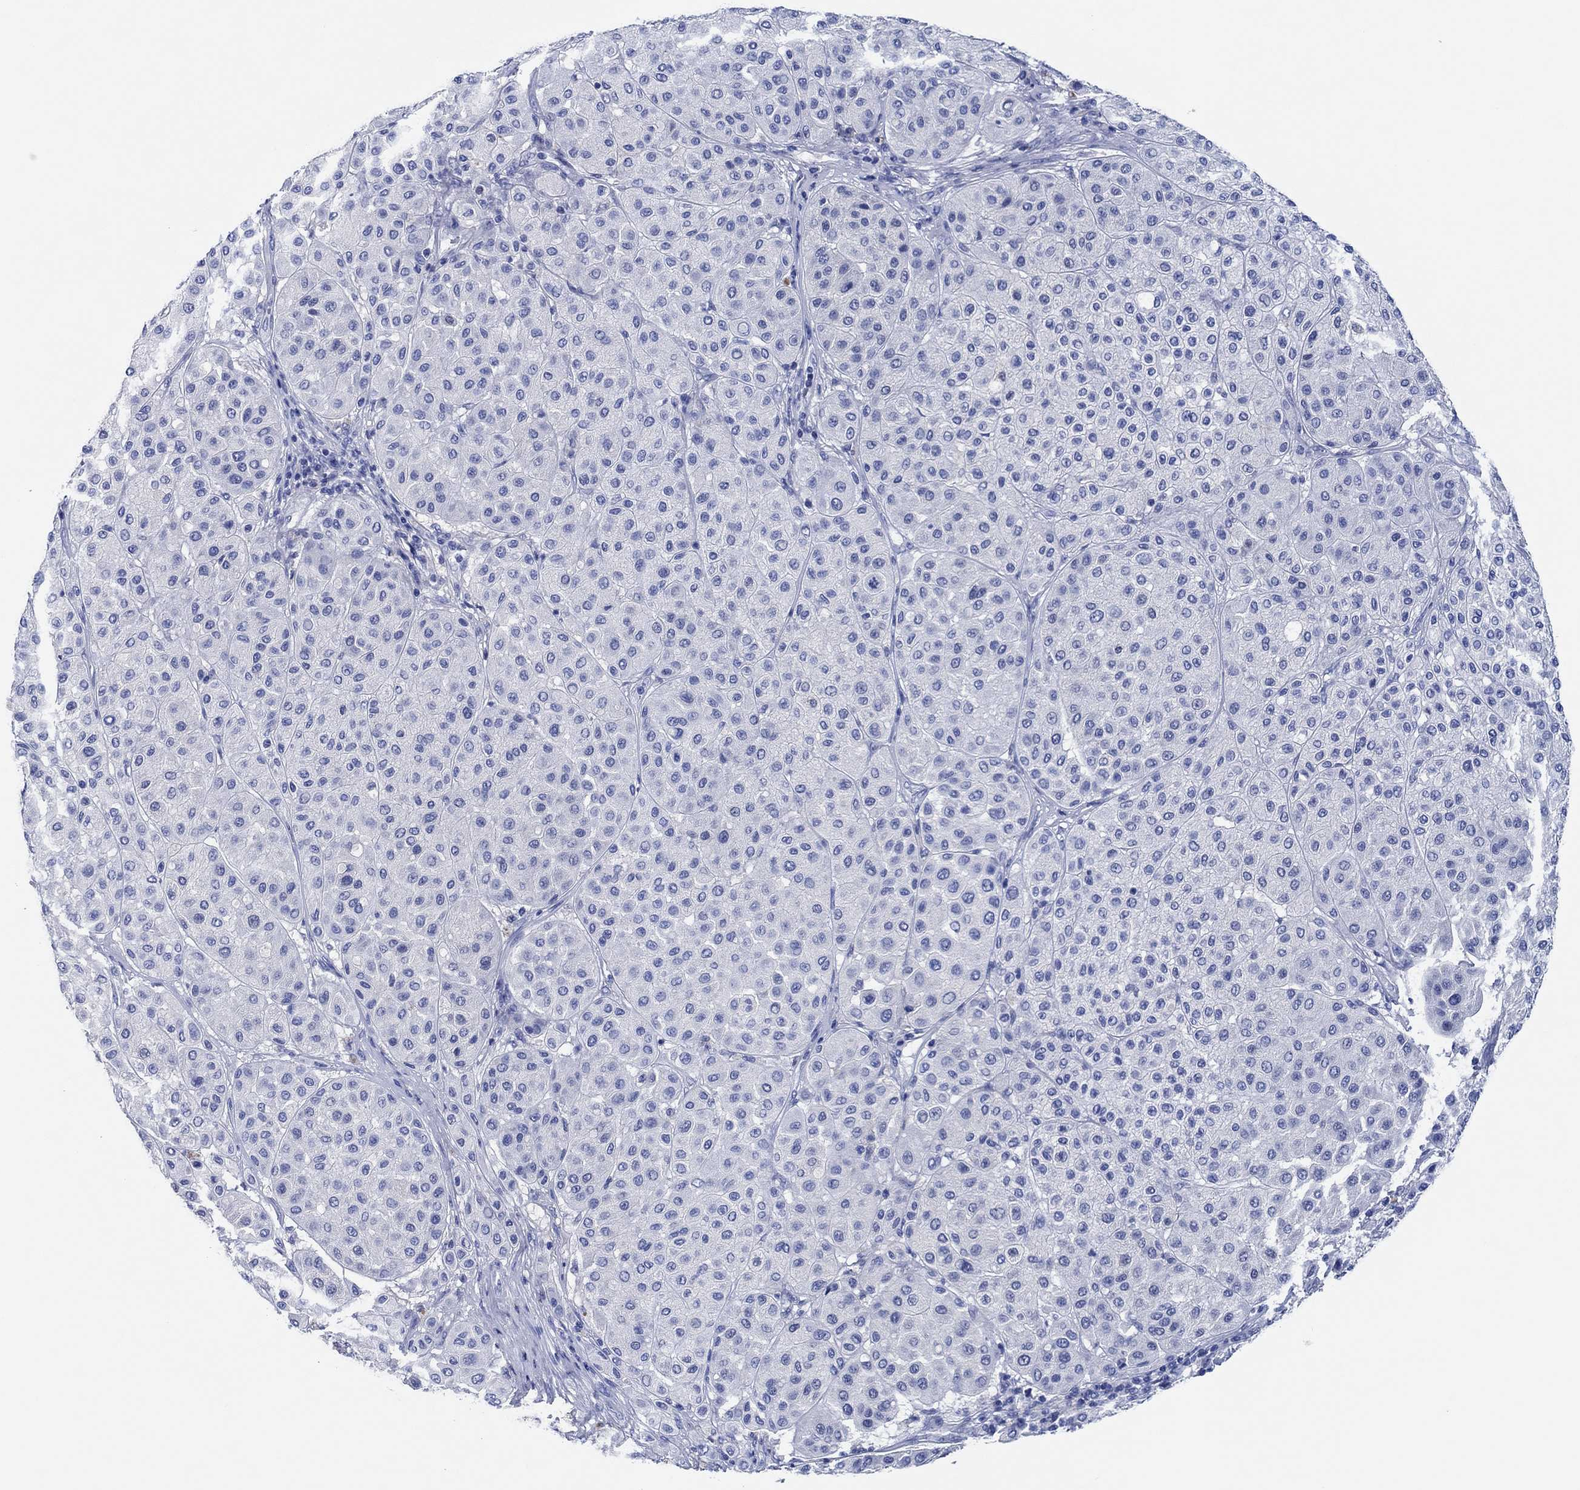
{"staining": {"intensity": "negative", "quantity": "none", "location": "none"}, "tissue": "melanoma", "cell_type": "Tumor cells", "image_type": "cancer", "snomed": [{"axis": "morphology", "description": "Malignant melanoma, Metastatic site"}, {"axis": "topography", "description": "Smooth muscle"}], "caption": "The immunohistochemistry (IHC) micrograph has no significant staining in tumor cells of malignant melanoma (metastatic site) tissue.", "gene": "CPNE6", "patient": {"sex": "male", "age": 41}}